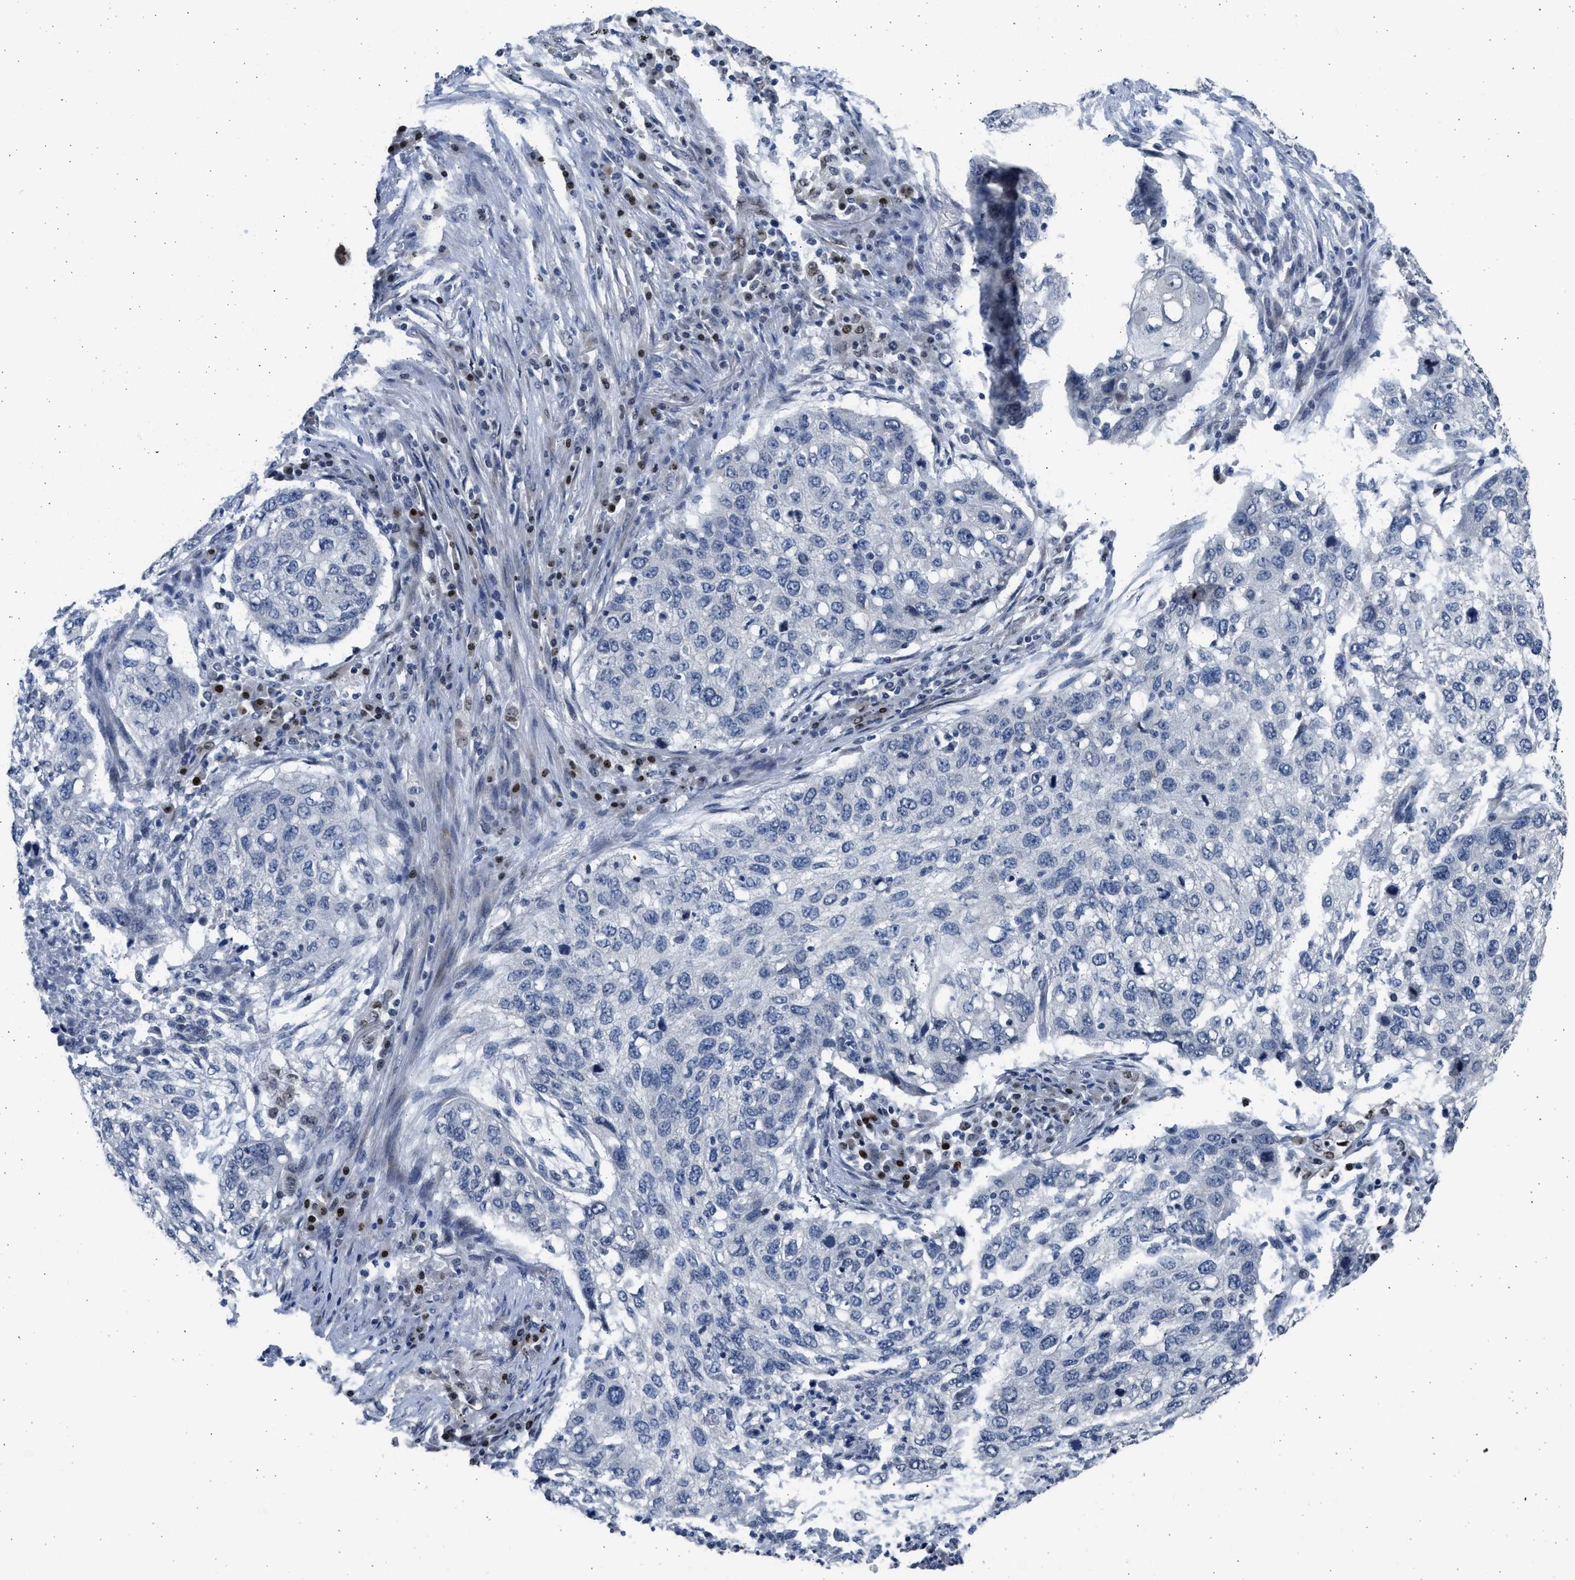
{"staining": {"intensity": "negative", "quantity": "none", "location": "none"}, "tissue": "lung cancer", "cell_type": "Tumor cells", "image_type": "cancer", "snomed": [{"axis": "morphology", "description": "Squamous cell carcinoma, NOS"}, {"axis": "topography", "description": "Lung"}], "caption": "Micrograph shows no significant protein staining in tumor cells of squamous cell carcinoma (lung).", "gene": "HMGN3", "patient": {"sex": "female", "age": 63}}